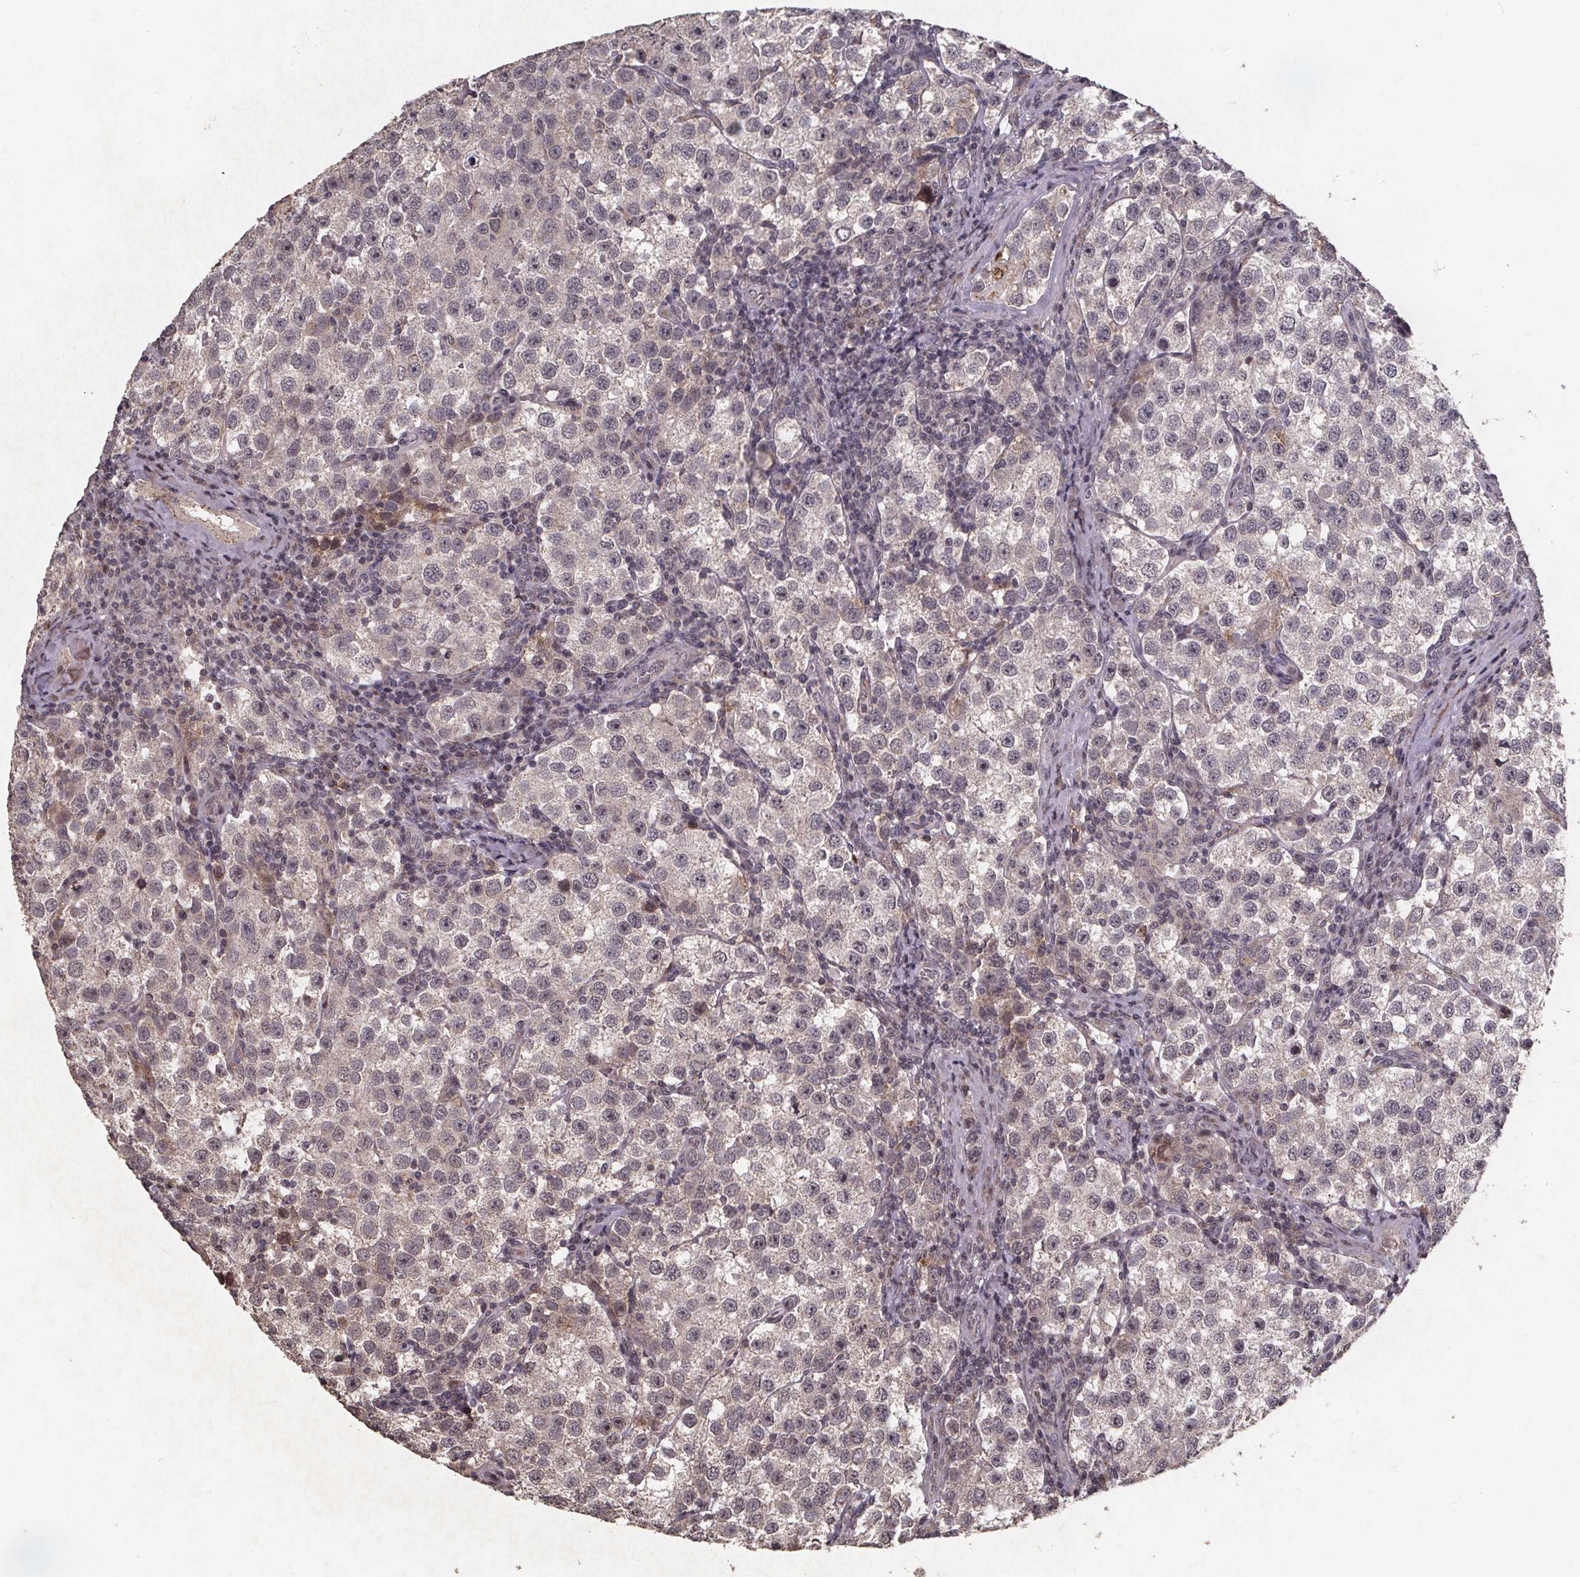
{"staining": {"intensity": "negative", "quantity": "none", "location": "none"}, "tissue": "testis cancer", "cell_type": "Tumor cells", "image_type": "cancer", "snomed": [{"axis": "morphology", "description": "Seminoma, NOS"}, {"axis": "topography", "description": "Testis"}], "caption": "This micrograph is of seminoma (testis) stained with immunohistochemistry (IHC) to label a protein in brown with the nuclei are counter-stained blue. There is no expression in tumor cells.", "gene": "GPX3", "patient": {"sex": "male", "age": 37}}